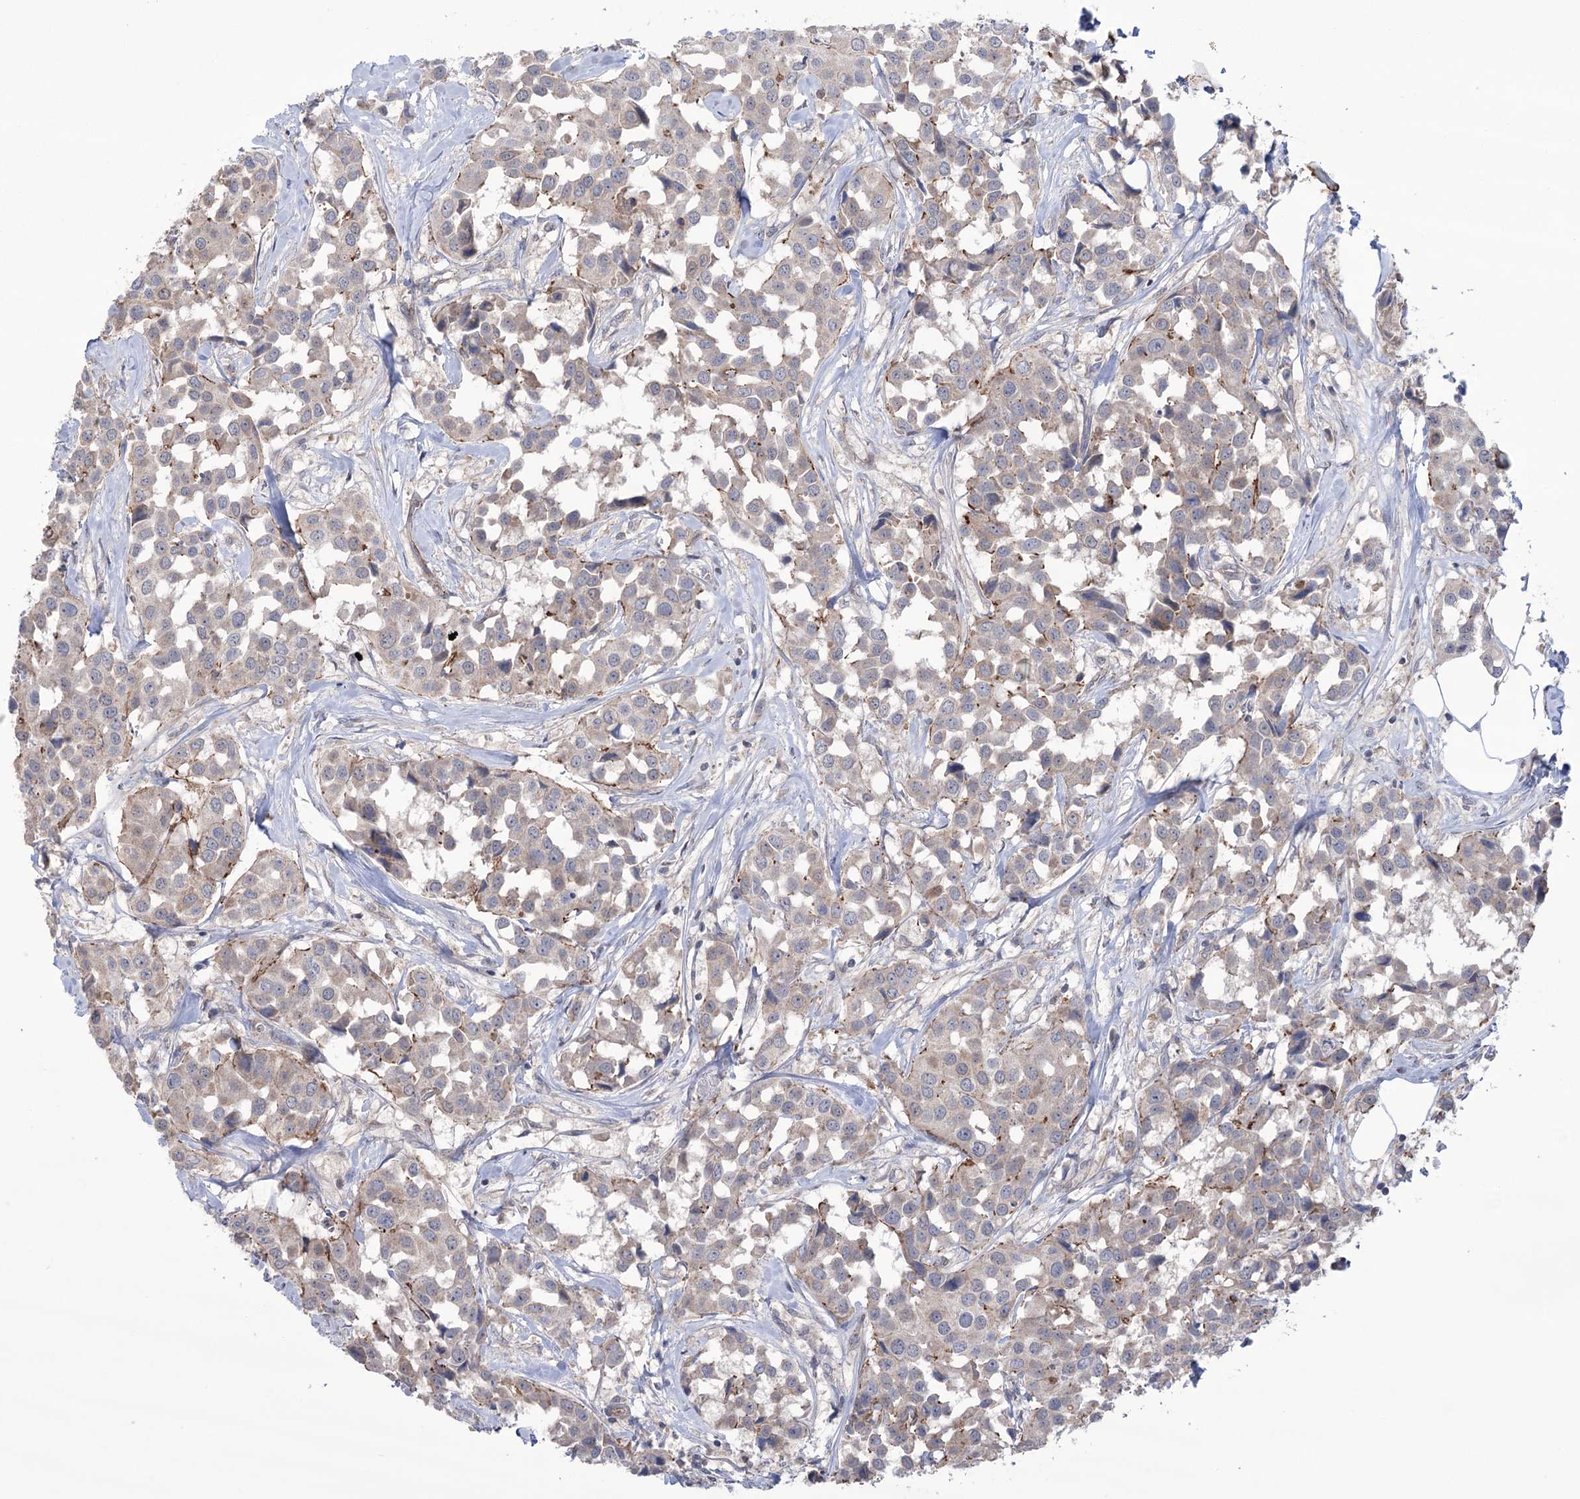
{"staining": {"intensity": "weak", "quantity": "<25%", "location": "cytoplasmic/membranous"}, "tissue": "breast cancer", "cell_type": "Tumor cells", "image_type": "cancer", "snomed": [{"axis": "morphology", "description": "Duct carcinoma"}, {"axis": "topography", "description": "Breast"}], "caption": "High magnification brightfield microscopy of breast cancer stained with DAB (3,3'-diaminobenzidine) (brown) and counterstained with hematoxylin (blue): tumor cells show no significant staining.", "gene": "TRIM71", "patient": {"sex": "female", "age": 80}}